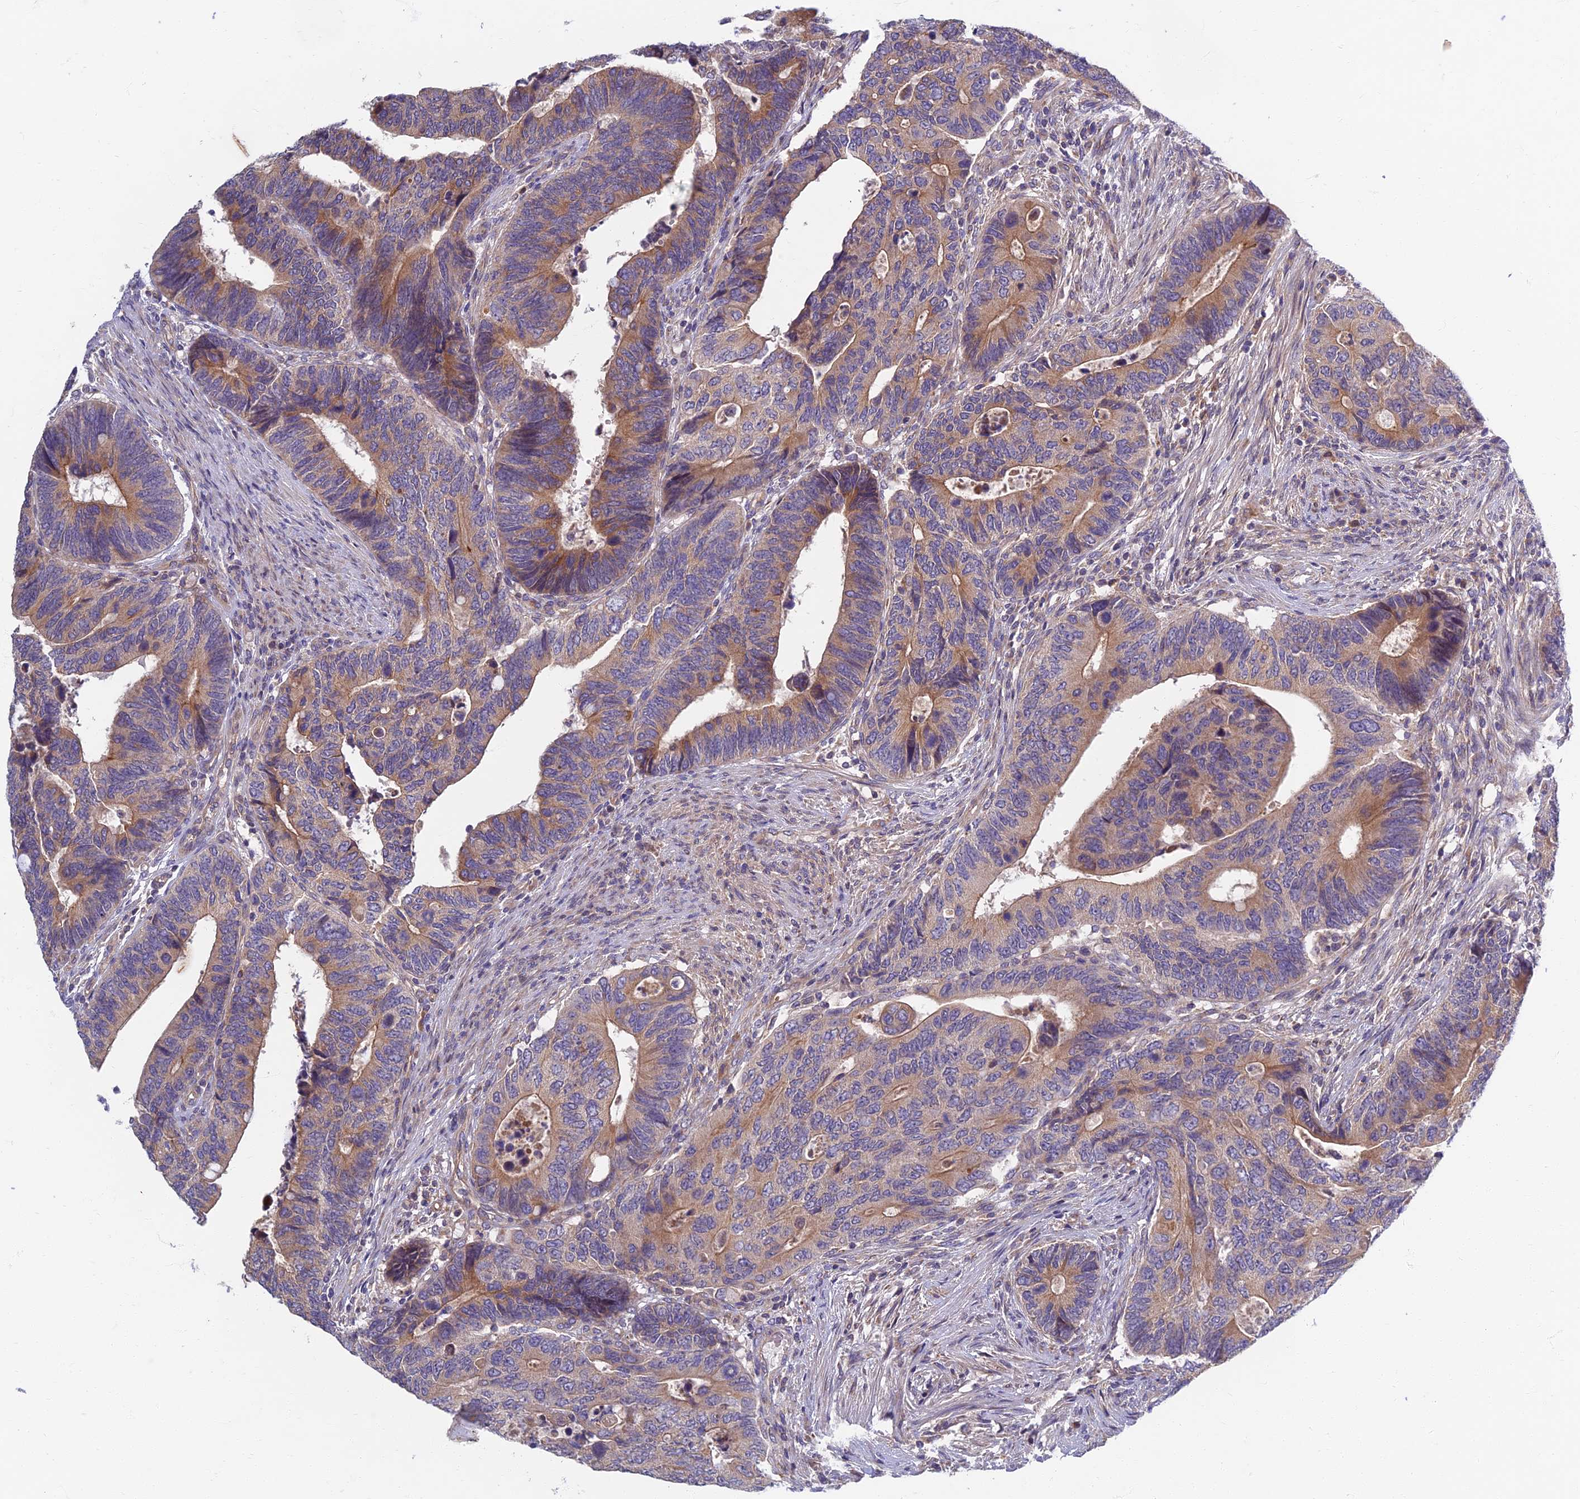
{"staining": {"intensity": "weak", "quantity": "25%-75%", "location": "cytoplasmic/membranous"}, "tissue": "colorectal cancer", "cell_type": "Tumor cells", "image_type": "cancer", "snomed": [{"axis": "morphology", "description": "Adenocarcinoma, NOS"}, {"axis": "topography", "description": "Colon"}], "caption": "This micrograph displays IHC staining of human colorectal cancer (adenocarcinoma), with low weak cytoplasmic/membranous expression in approximately 25%-75% of tumor cells.", "gene": "SOGA1", "patient": {"sex": "male", "age": 87}}